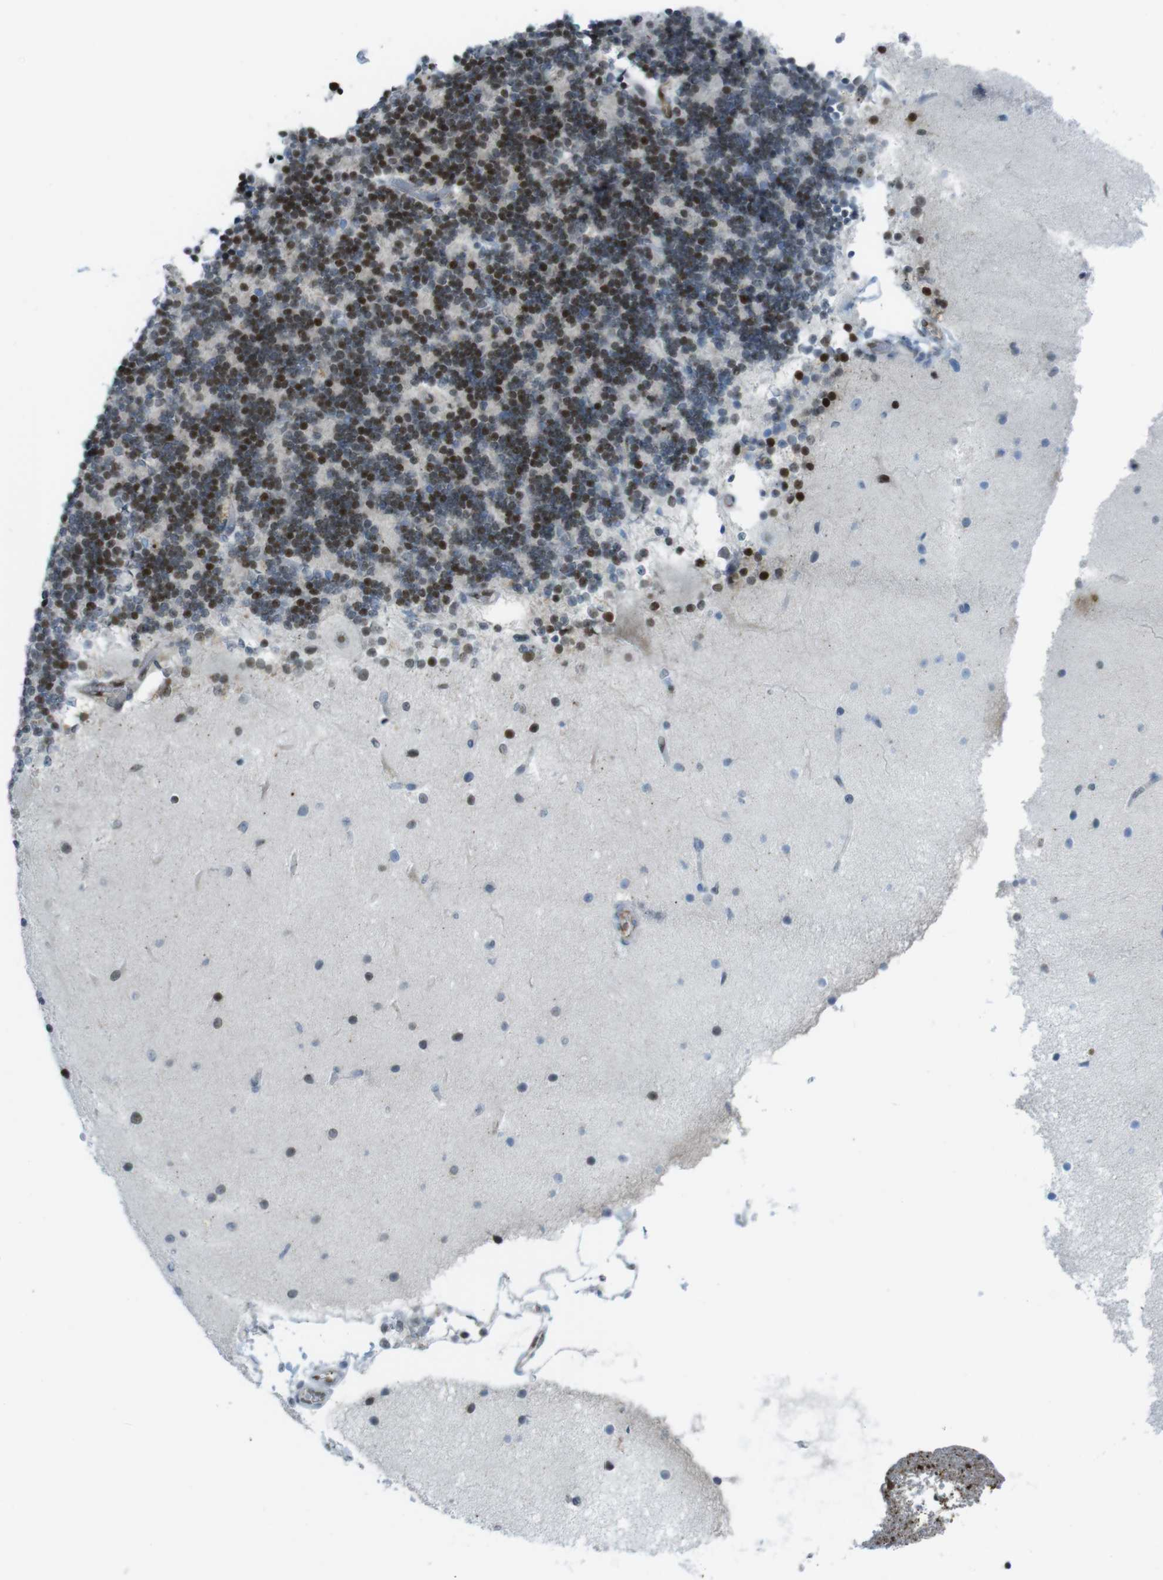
{"staining": {"intensity": "strong", "quantity": "<25%", "location": "cytoplasmic/membranous,nuclear"}, "tissue": "cerebellum", "cell_type": "Cells in granular layer", "image_type": "normal", "snomed": [{"axis": "morphology", "description": "Normal tissue, NOS"}, {"axis": "topography", "description": "Cerebellum"}], "caption": "This photomicrograph demonstrates immunohistochemistry (IHC) staining of benign cerebellum, with medium strong cytoplasmic/membranous,nuclear staining in approximately <25% of cells in granular layer.", "gene": "UBB", "patient": {"sex": "female", "age": 54}}